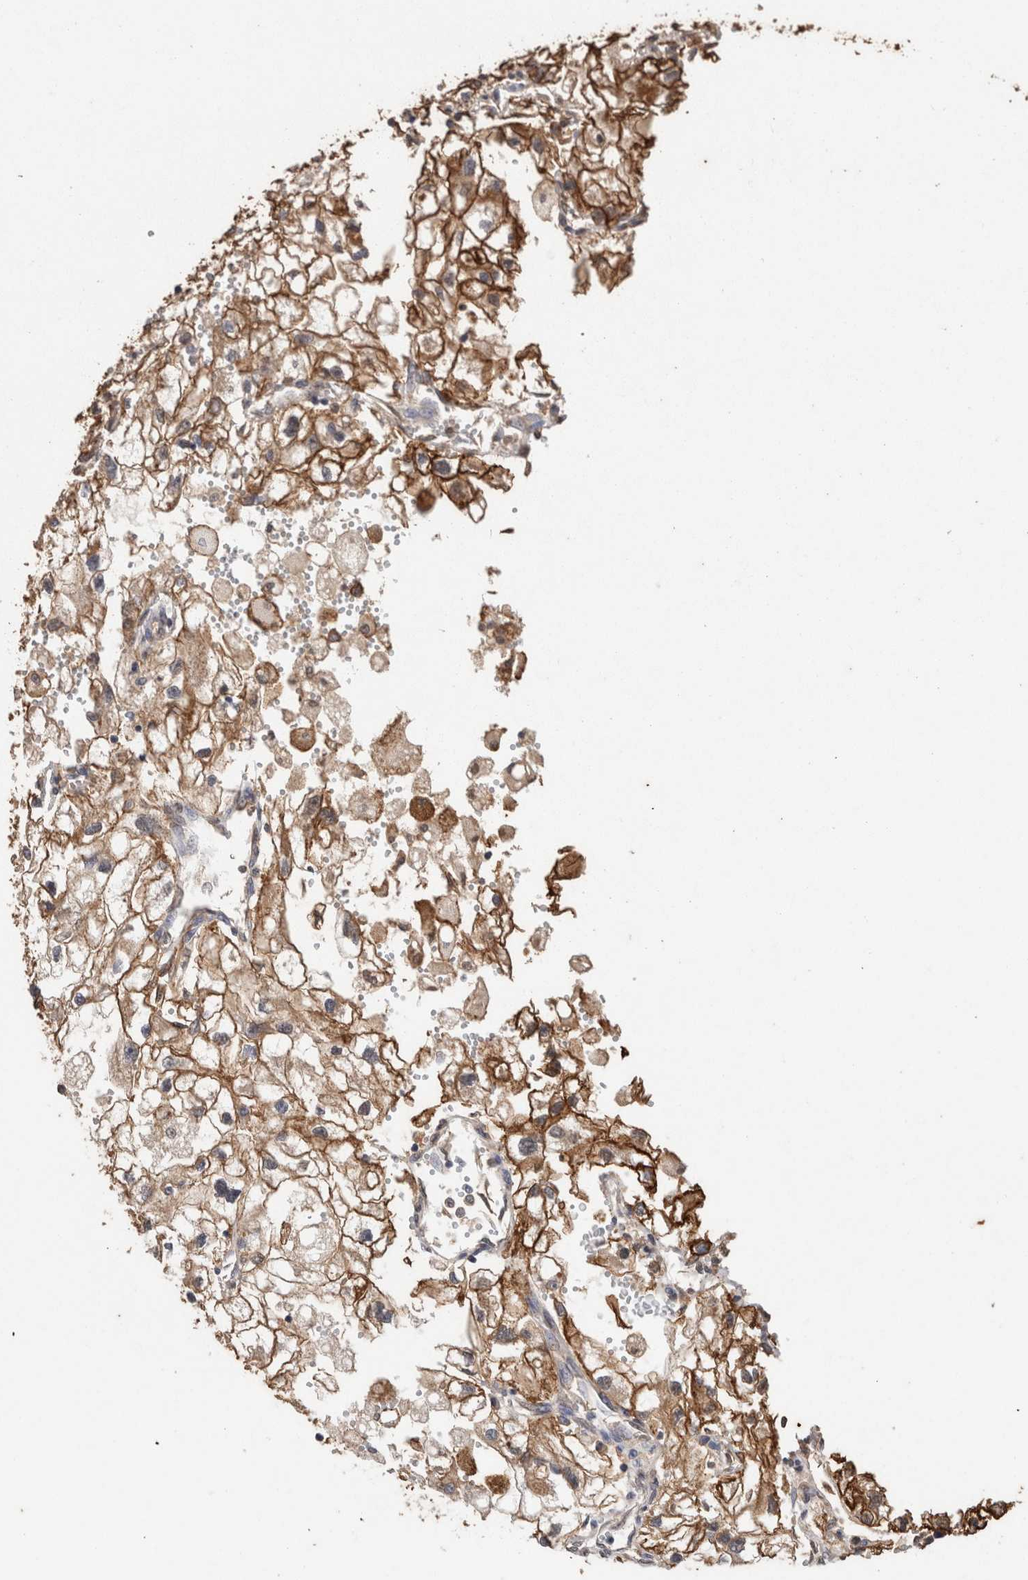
{"staining": {"intensity": "moderate", "quantity": ">75%", "location": "cytoplasmic/membranous"}, "tissue": "renal cancer", "cell_type": "Tumor cells", "image_type": "cancer", "snomed": [{"axis": "morphology", "description": "Adenocarcinoma, NOS"}, {"axis": "topography", "description": "Kidney"}], "caption": "Renal cancer stained with a brown dye displays moderate cytoplasmic/membranous positive staining in about >75% of tumor cells.", "gene": "S100A10", "patient": {"sex": "female", "age": 70}}